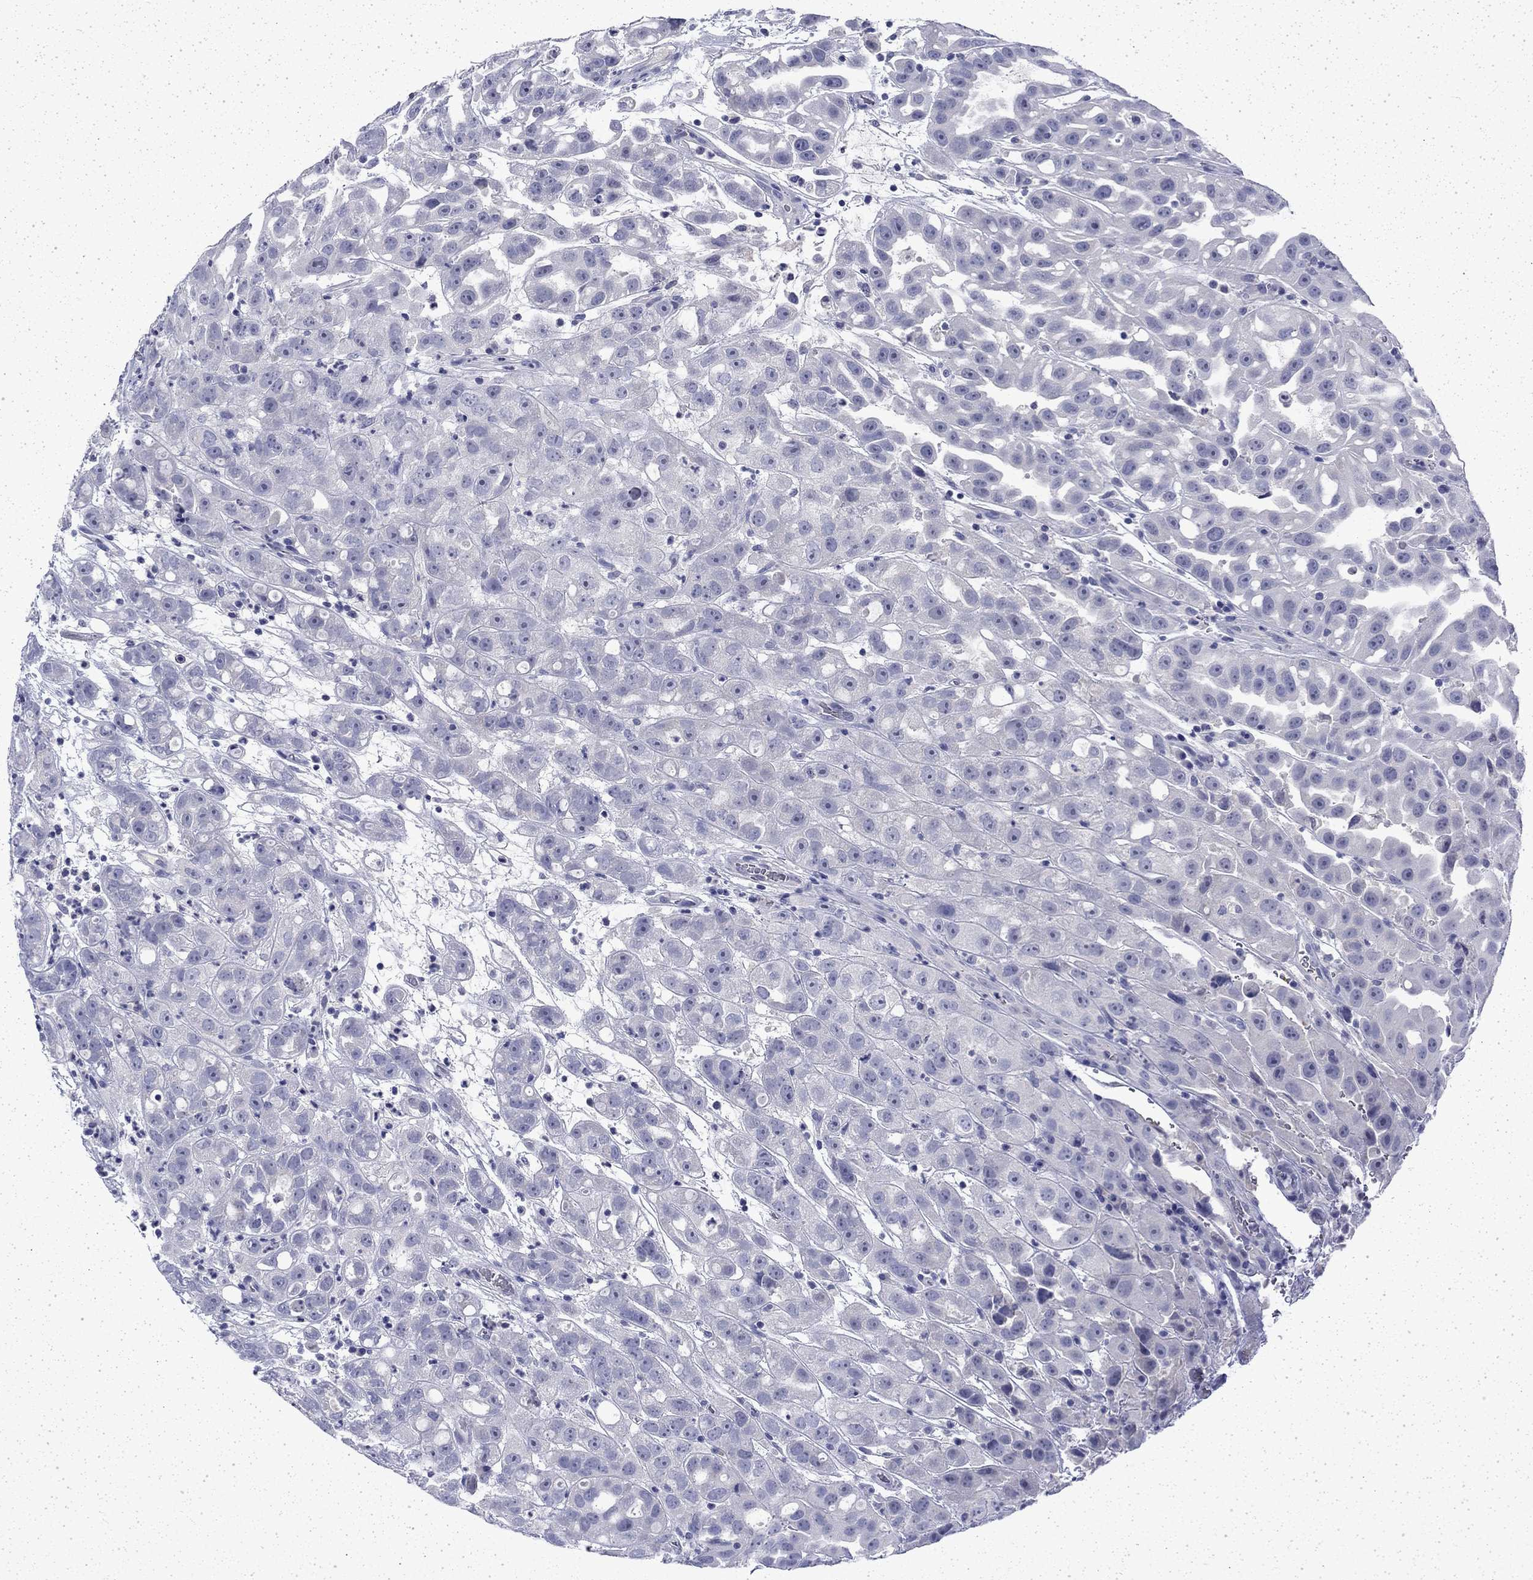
{"staining": {"intensity": "negative", "quantity": "none", "location": "none"}, "tissue": "urothelial cancer", "cell_type": "Tumor cells", "image_type": "cancer", "snomed": [{"axis": "morphology", "description": "Urothelial carcinoma, High grade"}, {"axis": "topography", "description": "Urinary bladder"}], "caption": "Tumor cells are negative for protein expression in human urothelial cancer.", "gene": "ENPP6", "patient": {"sex": "female", "age": 41}}